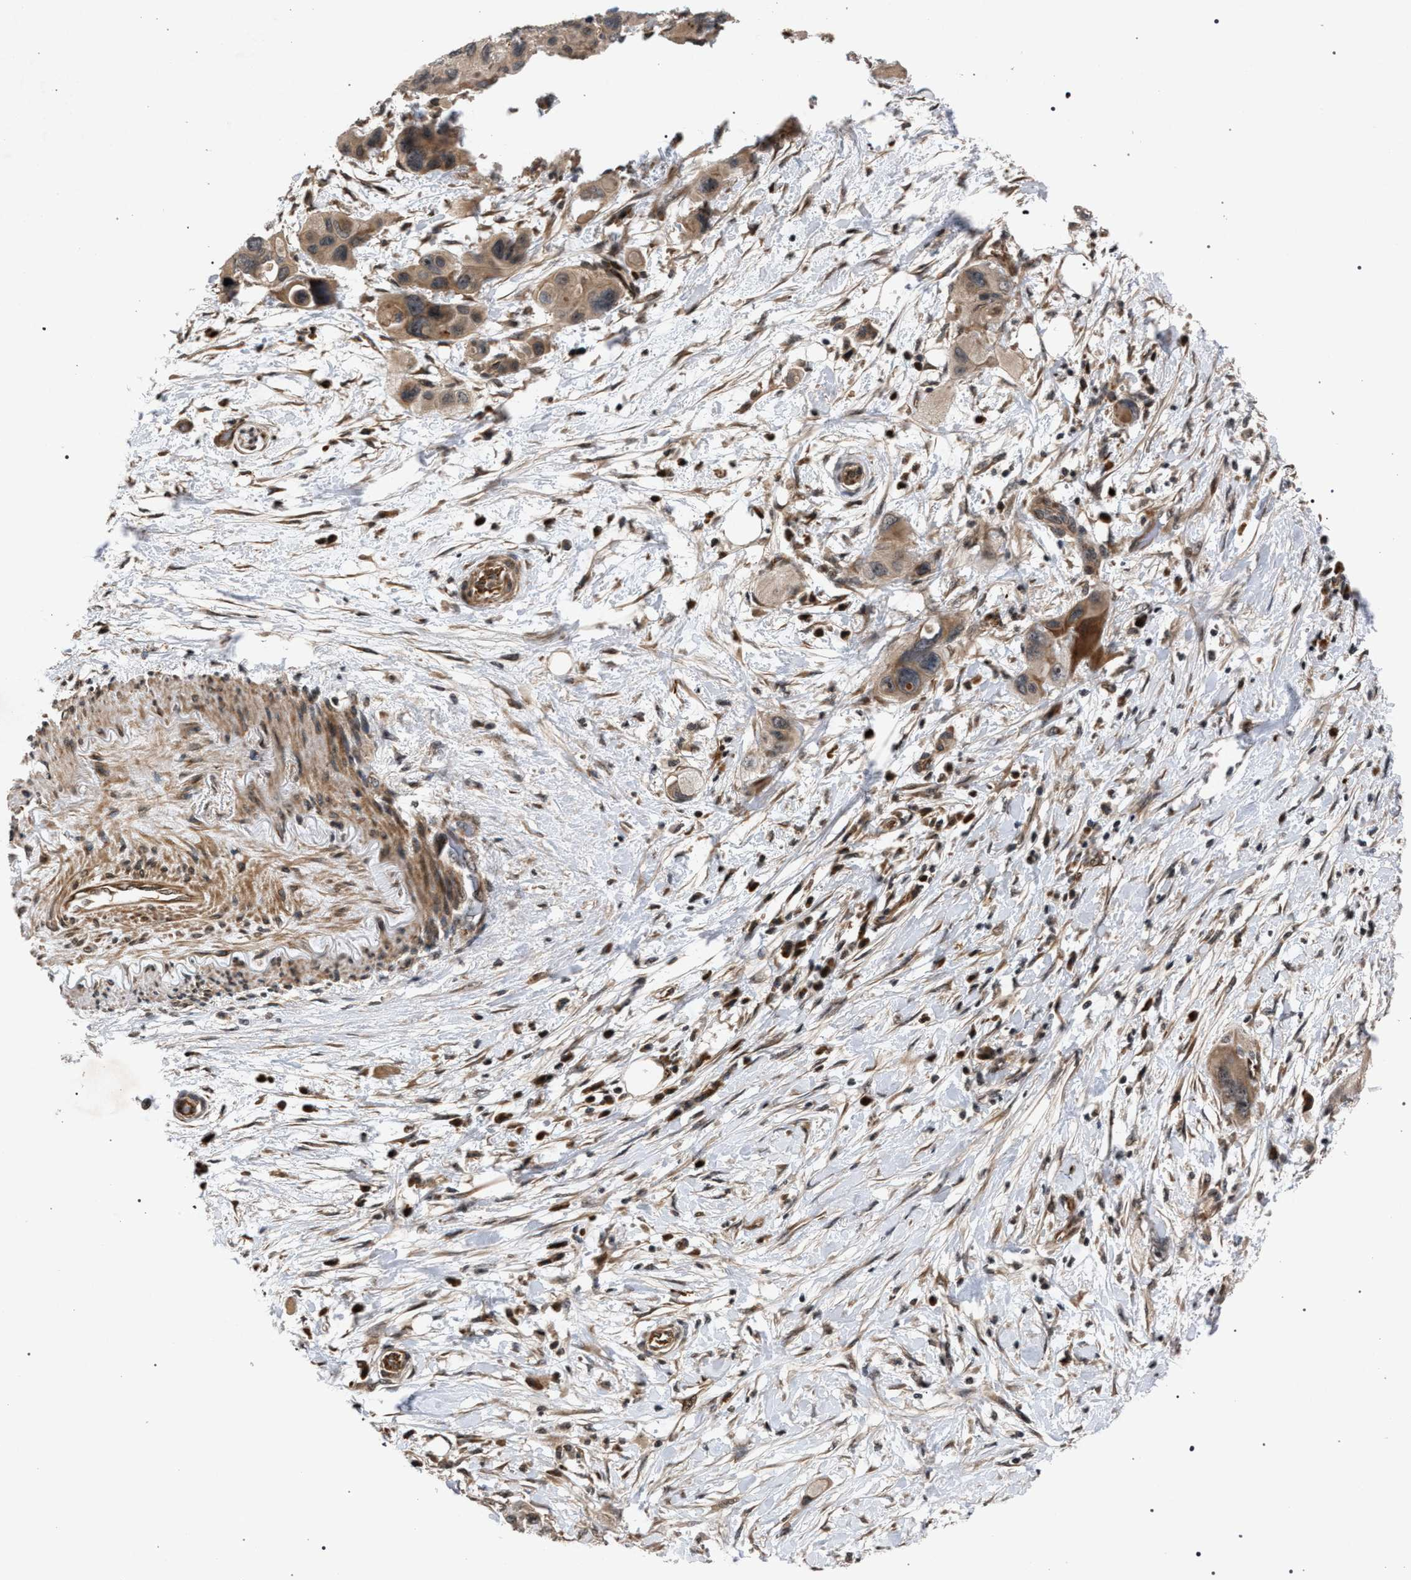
{"staining": {"intensity": "weak", "quantity": ">75%", "location": "cytoplasmic/membranous"}, "tissue": "pancreatic cancer", "cell_type": "Tumor cells", "image_type": "cancer", "snomed": [{"axis": "morphology", "description": "Adenocarcinoma, NOS"}, {"axis": "topography", "description": "Pancreas"}], "caption": "Immunohistochemical staining of pancreatic cancer reveals low levels of weak cytoplasmic/membranous staining in approximately >75% of tumor cells. (brown staining indicates protein expression, while blue staining denotes nuclei).", "gene": "IRAK4", "patient": {"sex": "male", "age": 73}}